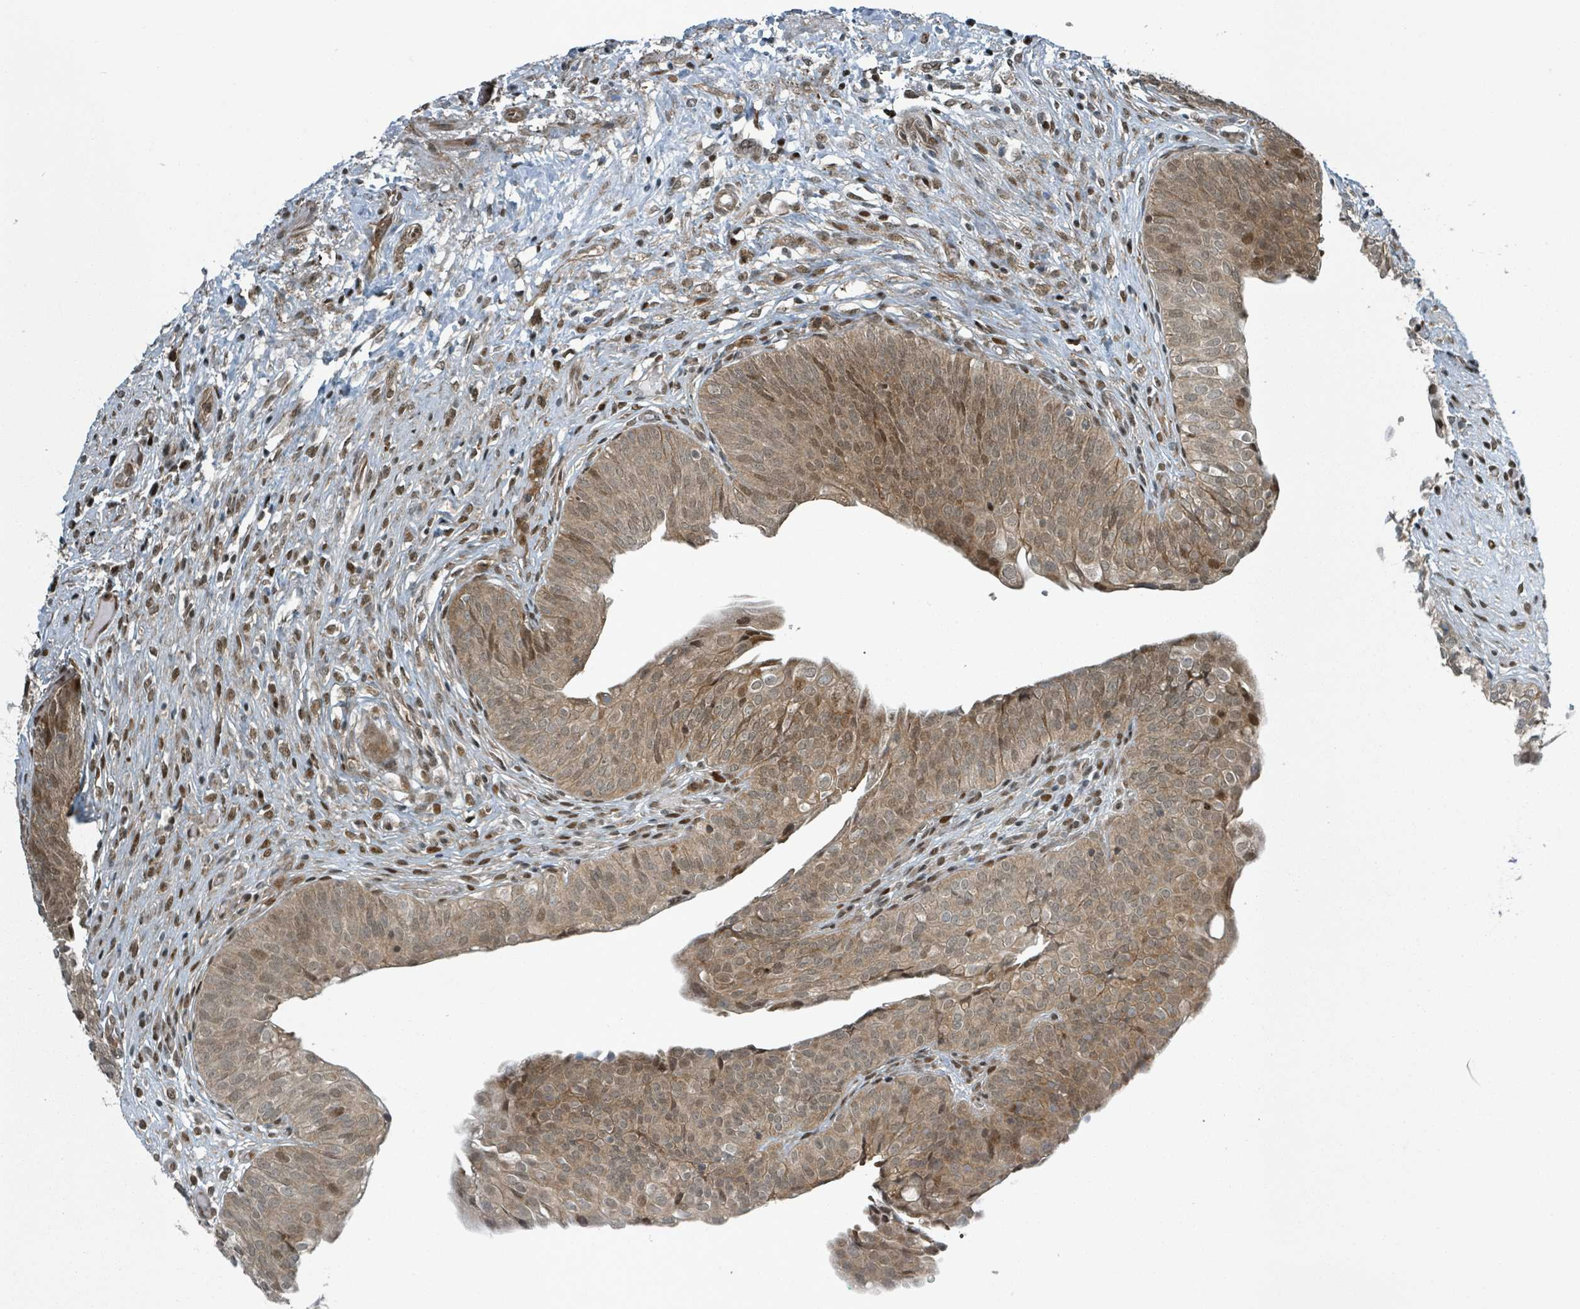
{"staining": {"intensity": "moderate", "quantity": ">75%", "location": "cytoplasmic/membranous,nuclear"}, "tissue": "urinary bladder", "cell_type": "Urothelial cells", "image_type": "normal", "snomed": [{"axis": "morphology", "description": "Normal tissue, NOS"}, {"axis": "topography", "description": "Urinary bladder"}], "caption": "Immunohistochemistry (IHC) of unremarkable human urinary bladder displays medium levels of moderate cytoplasmic/membranous,nuclear positivity in approximately >75% of urothelial cells.", "gene": "RHPN2", "patient": {"sex": "male", "age": 55}}